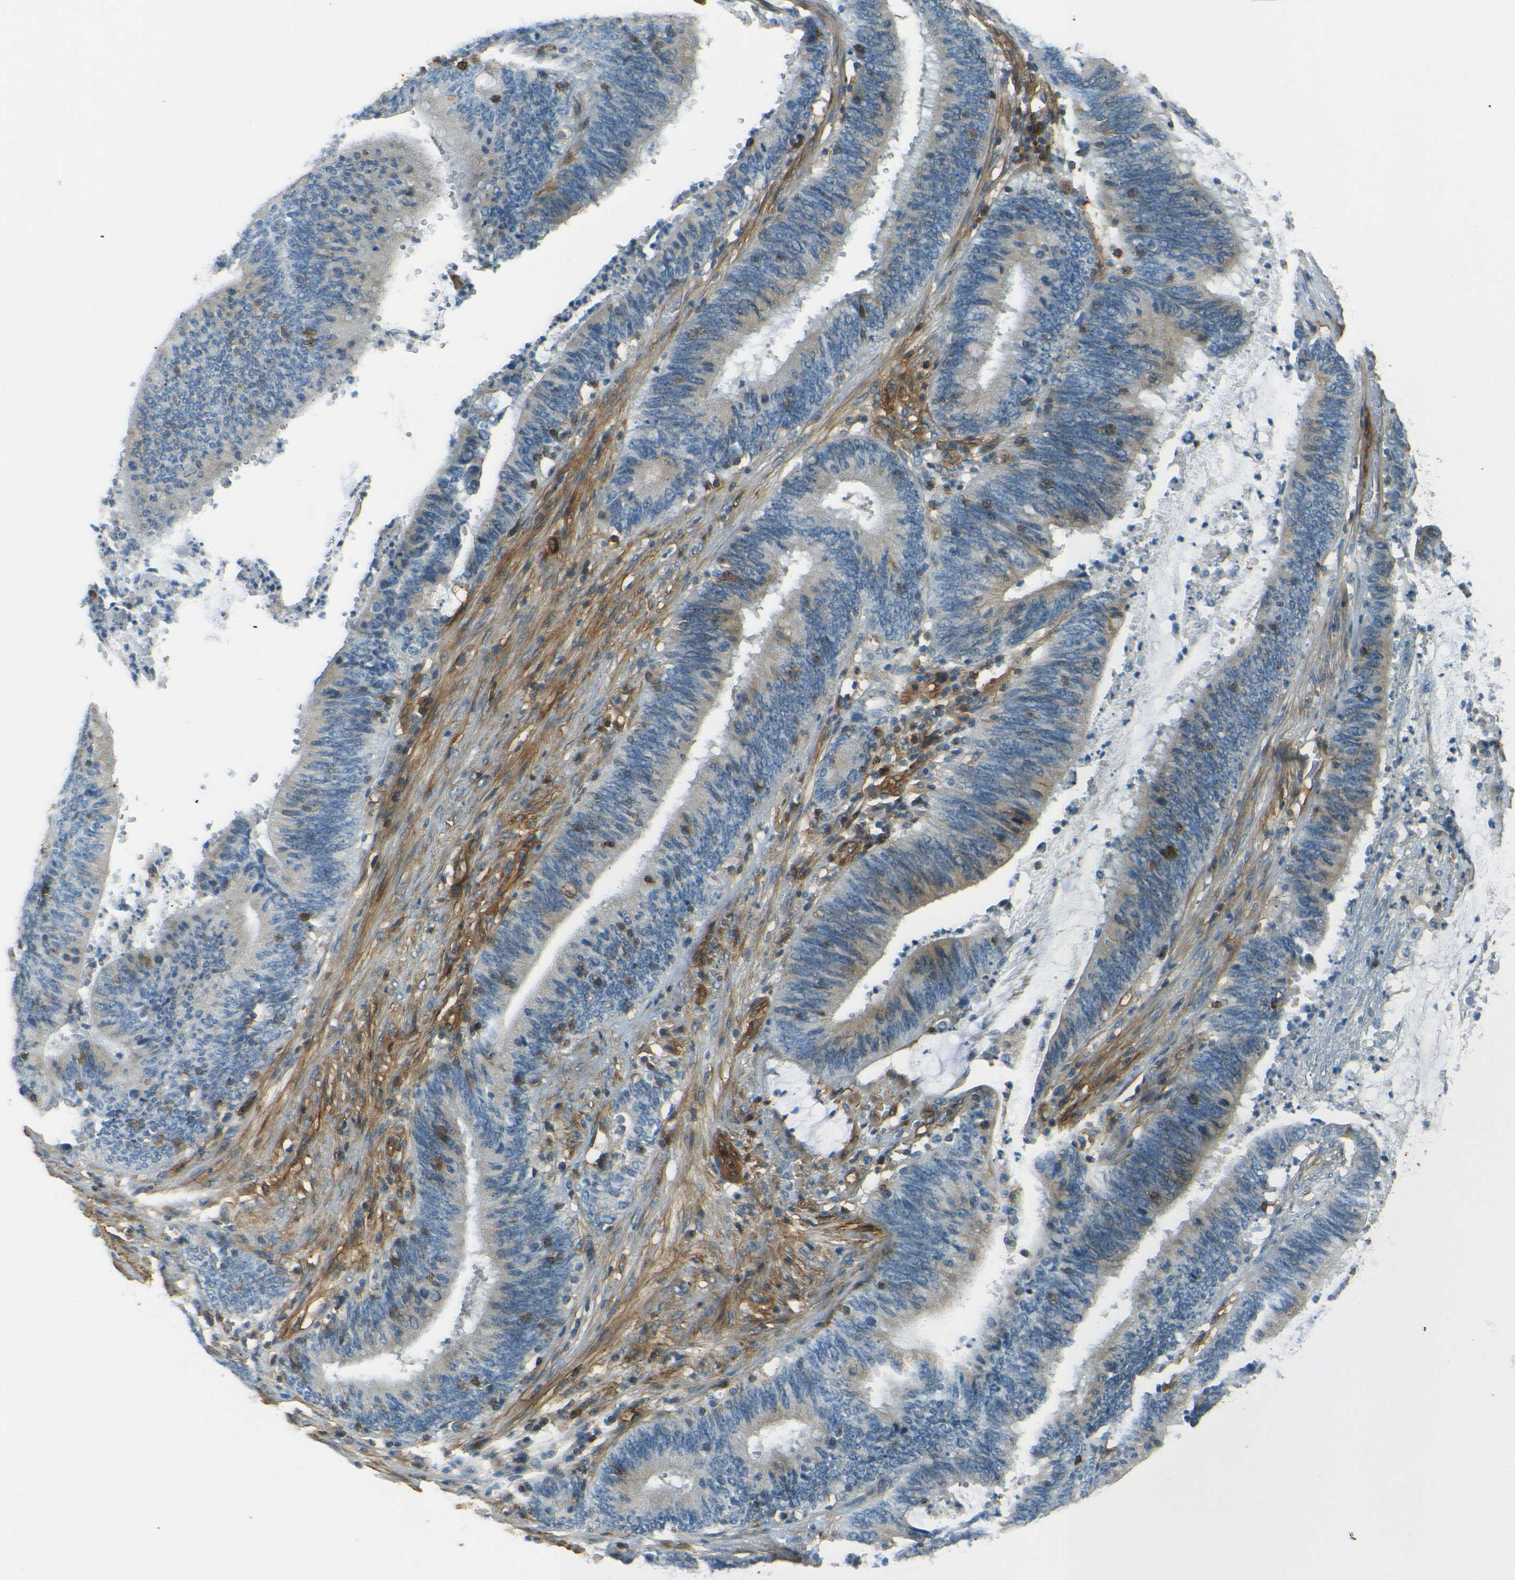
{"staining": {"intensity": "moderate", "quantity": "25%-75%", "location": "cytoplasmic/membranous"}, "tissue": "colorectal cancer", "cell_type": "Tumor cells", "image_type": "cancer", "snomed": [{"axis": "morphology", "description": "Adenocarcinoma, NOS"}, {"axis": "topography", "description": "Rectum"}], "caption": "Immunohistochemistry (IHC) staining of colorectal adenocarcinoma, which demonstrates medium levels of moderate cytoplasmic/membranous expression in about 25%-75% of tumor cells indicating moderate cytoplasmic/membranous protein staining. The staining was performed using DAB (brown) for protein detection and nuclei were counterstained in hematoxylin (blue).", "gene": "ENTPD1", "patient": {"sex": "female", "age": 66}}